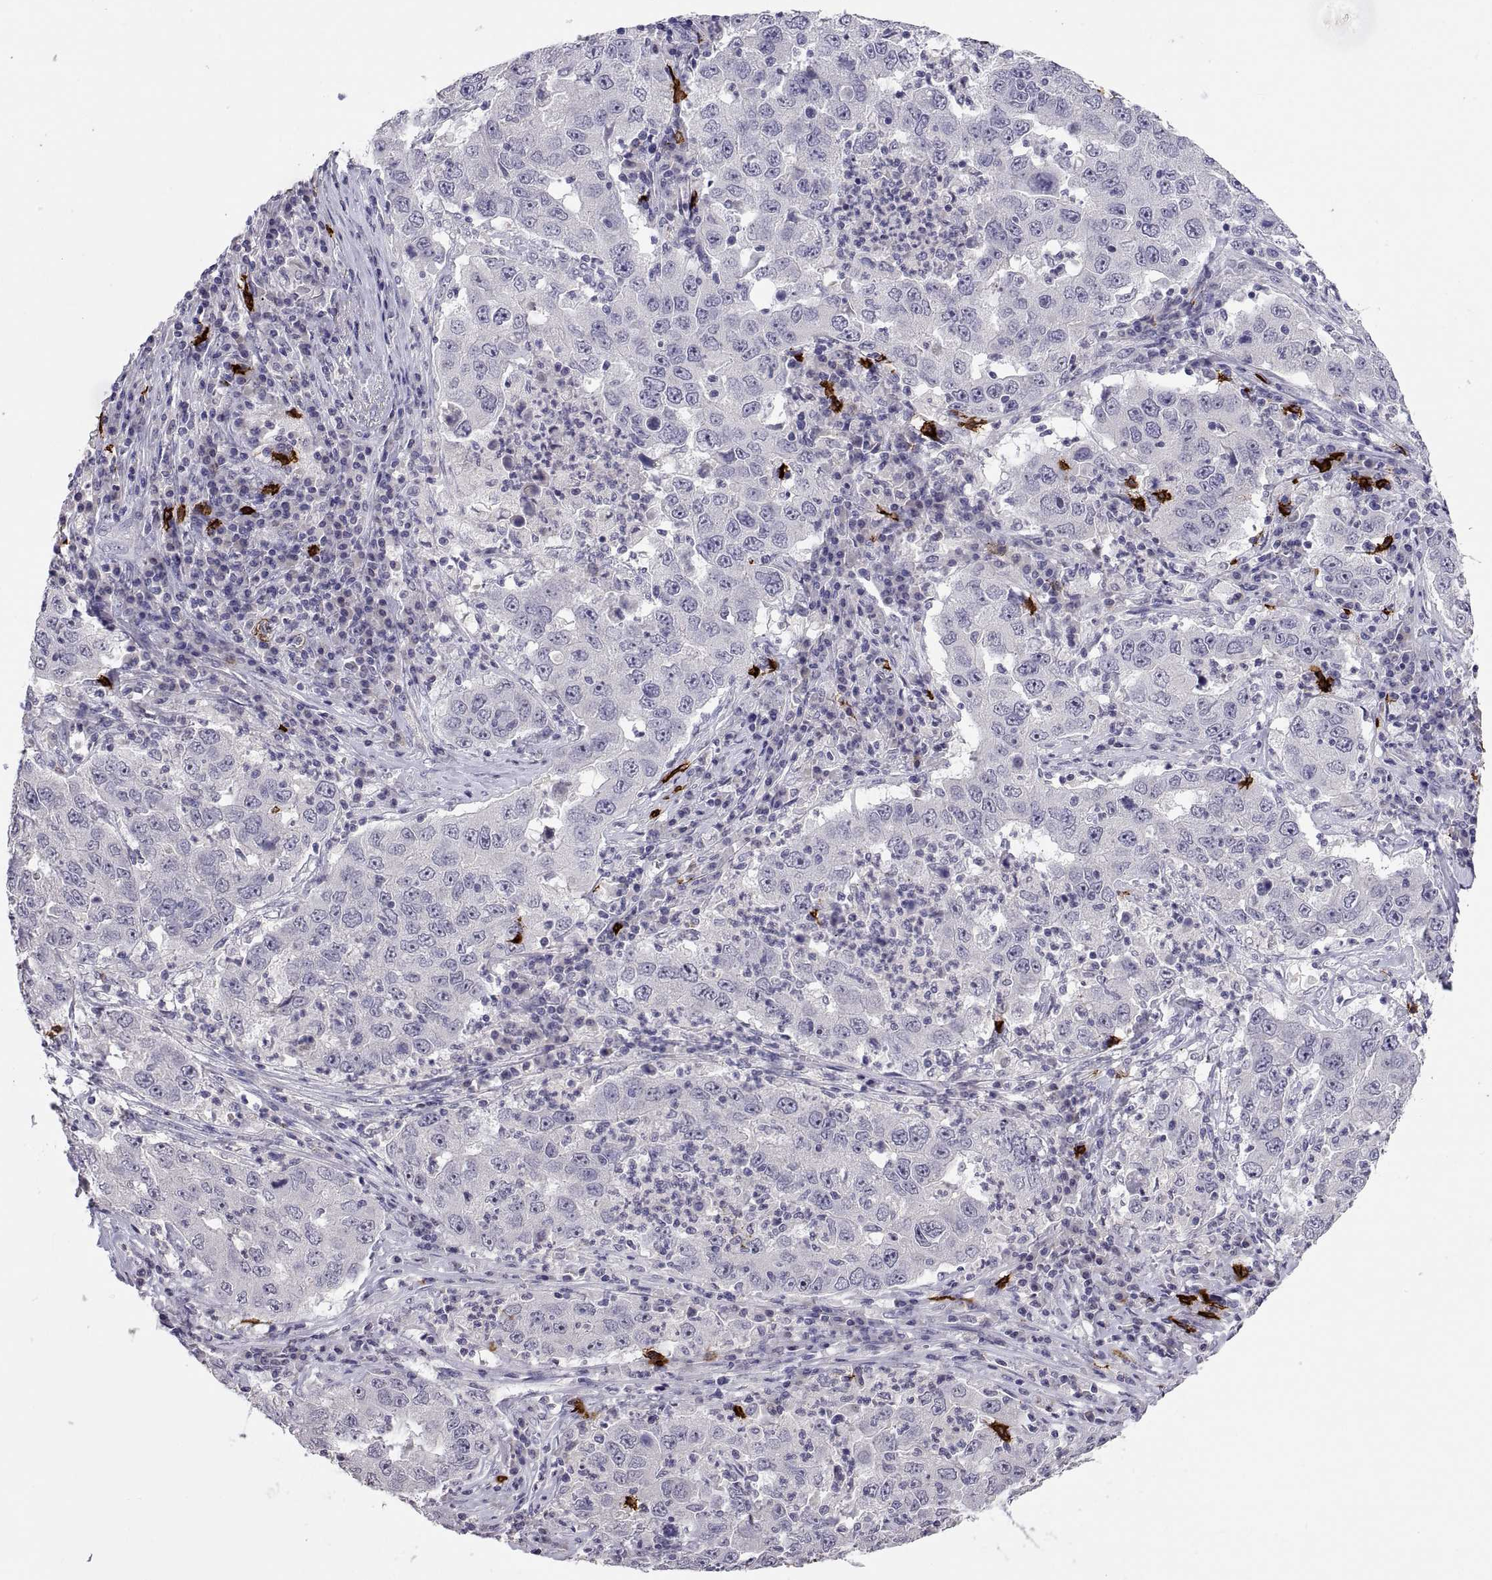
{"staining": {"intensity": "negative", "quantity": "none", "location": "none"}, "tissue": "lung cancer", "cell_type": "Tumor cells", "image_type": "cancer", "snomed": [{"axis": "morphology", "description": "Adenocarcinoma, NOS"}, {"axis": "topography", "description": "Lung"}], "caption": "Human lung cancer (adenocarcinoma) stained for a protein using immunohistochemistry (IHC) shows no expression in tumor cells.", "gene": "MS4A1", "patient": {"sex": "male", "age": 73}}